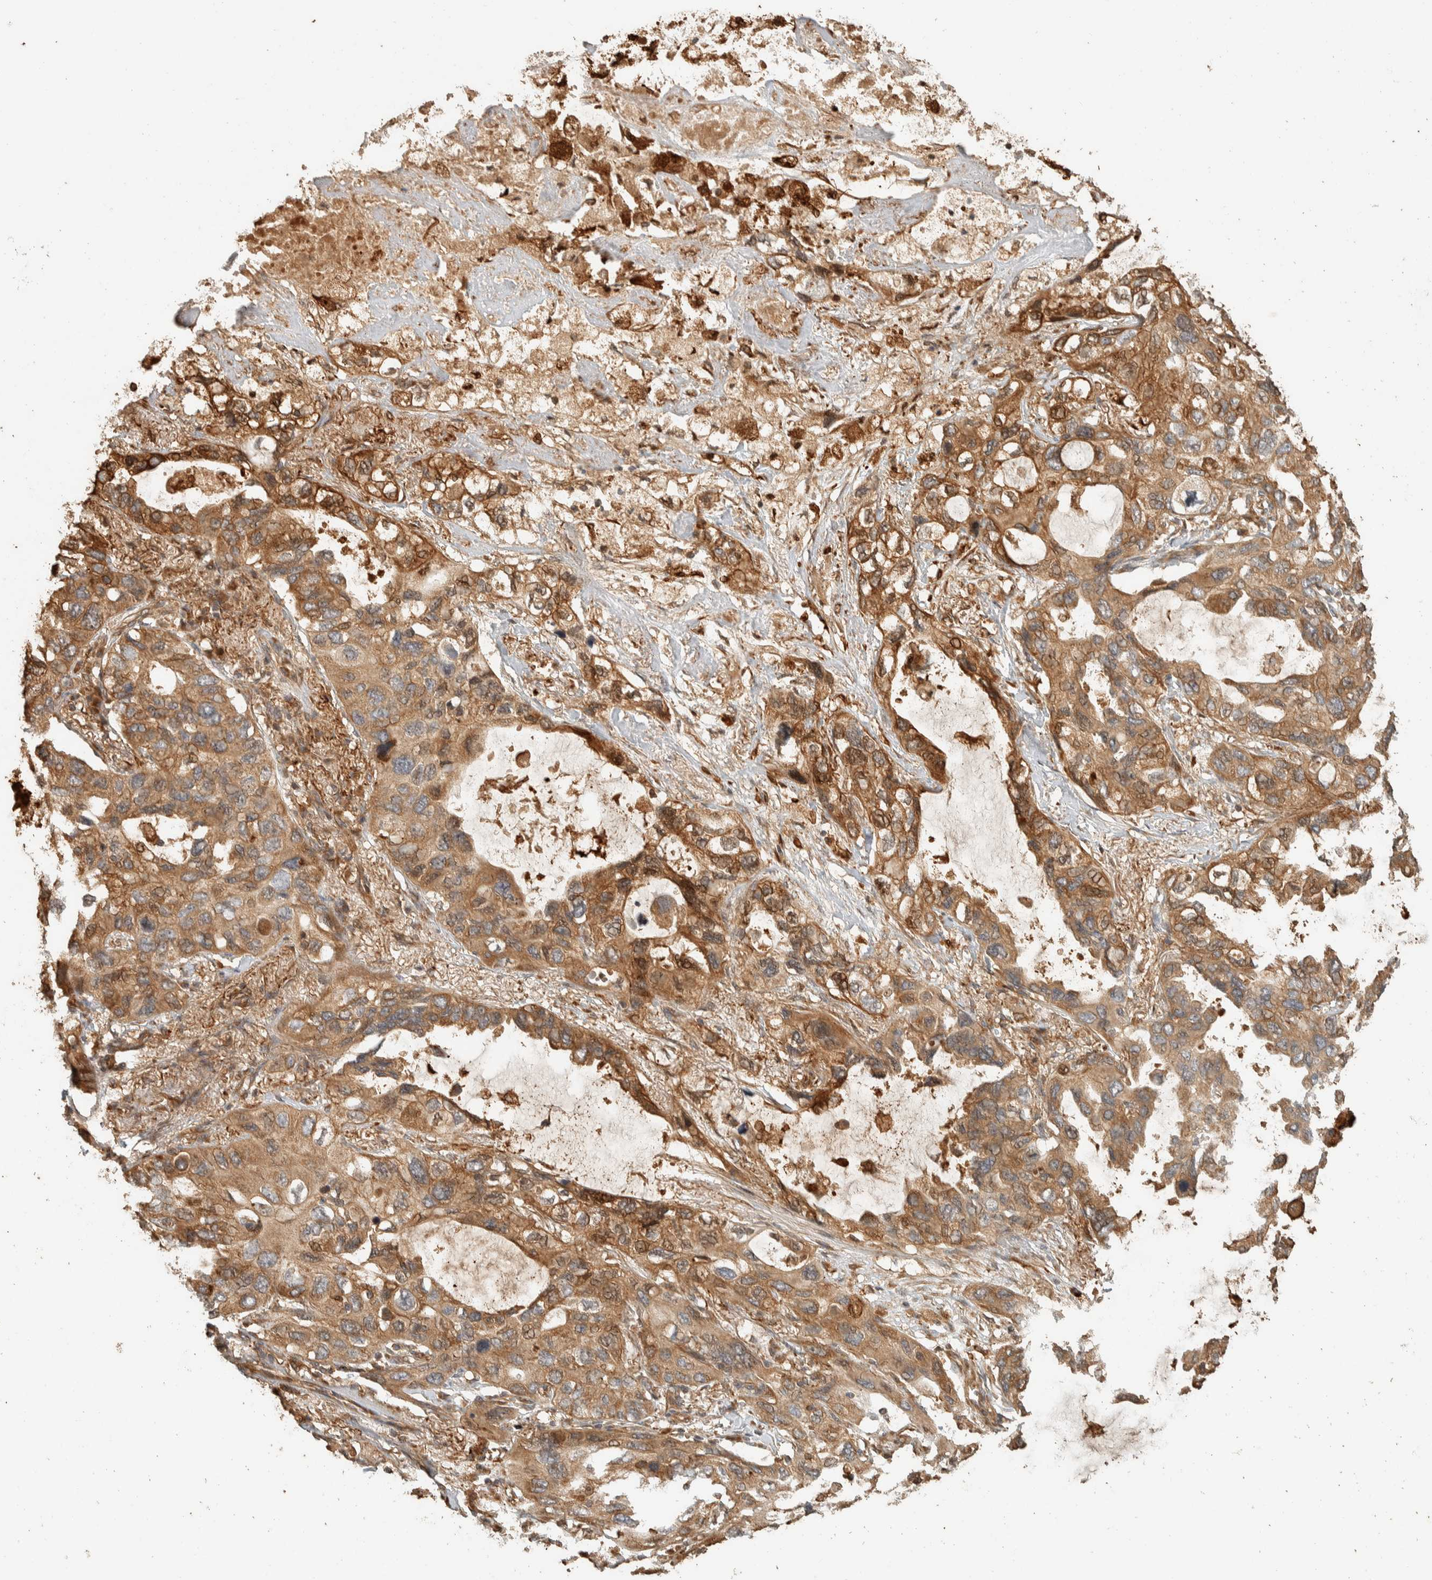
{"staining": {"intensity": "moderate", "quantity": ">75%", "location": "cytoplasmic/membranous"}, "tissue": "lung cancer", "cell_type": "Tumor cells", "image_type": "cancer", "snomed": [{"axis": "morphology", "description": "Squamous cell carcinoma, NOS"}, {"axis": "topography", "description": "Lung"}], "caption": "Immunohistochemistry (IHC) micrograph of neoplastic tissue: human lung cancer stained using IHC demonstrates medium levels of moderate protein expression localized specifically in the cytoplasmic/membranous of tumor cells, appearing as a cytoplasmic/membranous brown color.", "gene": "EXOC7", "patient": {"sex": "female", "age": 73}}